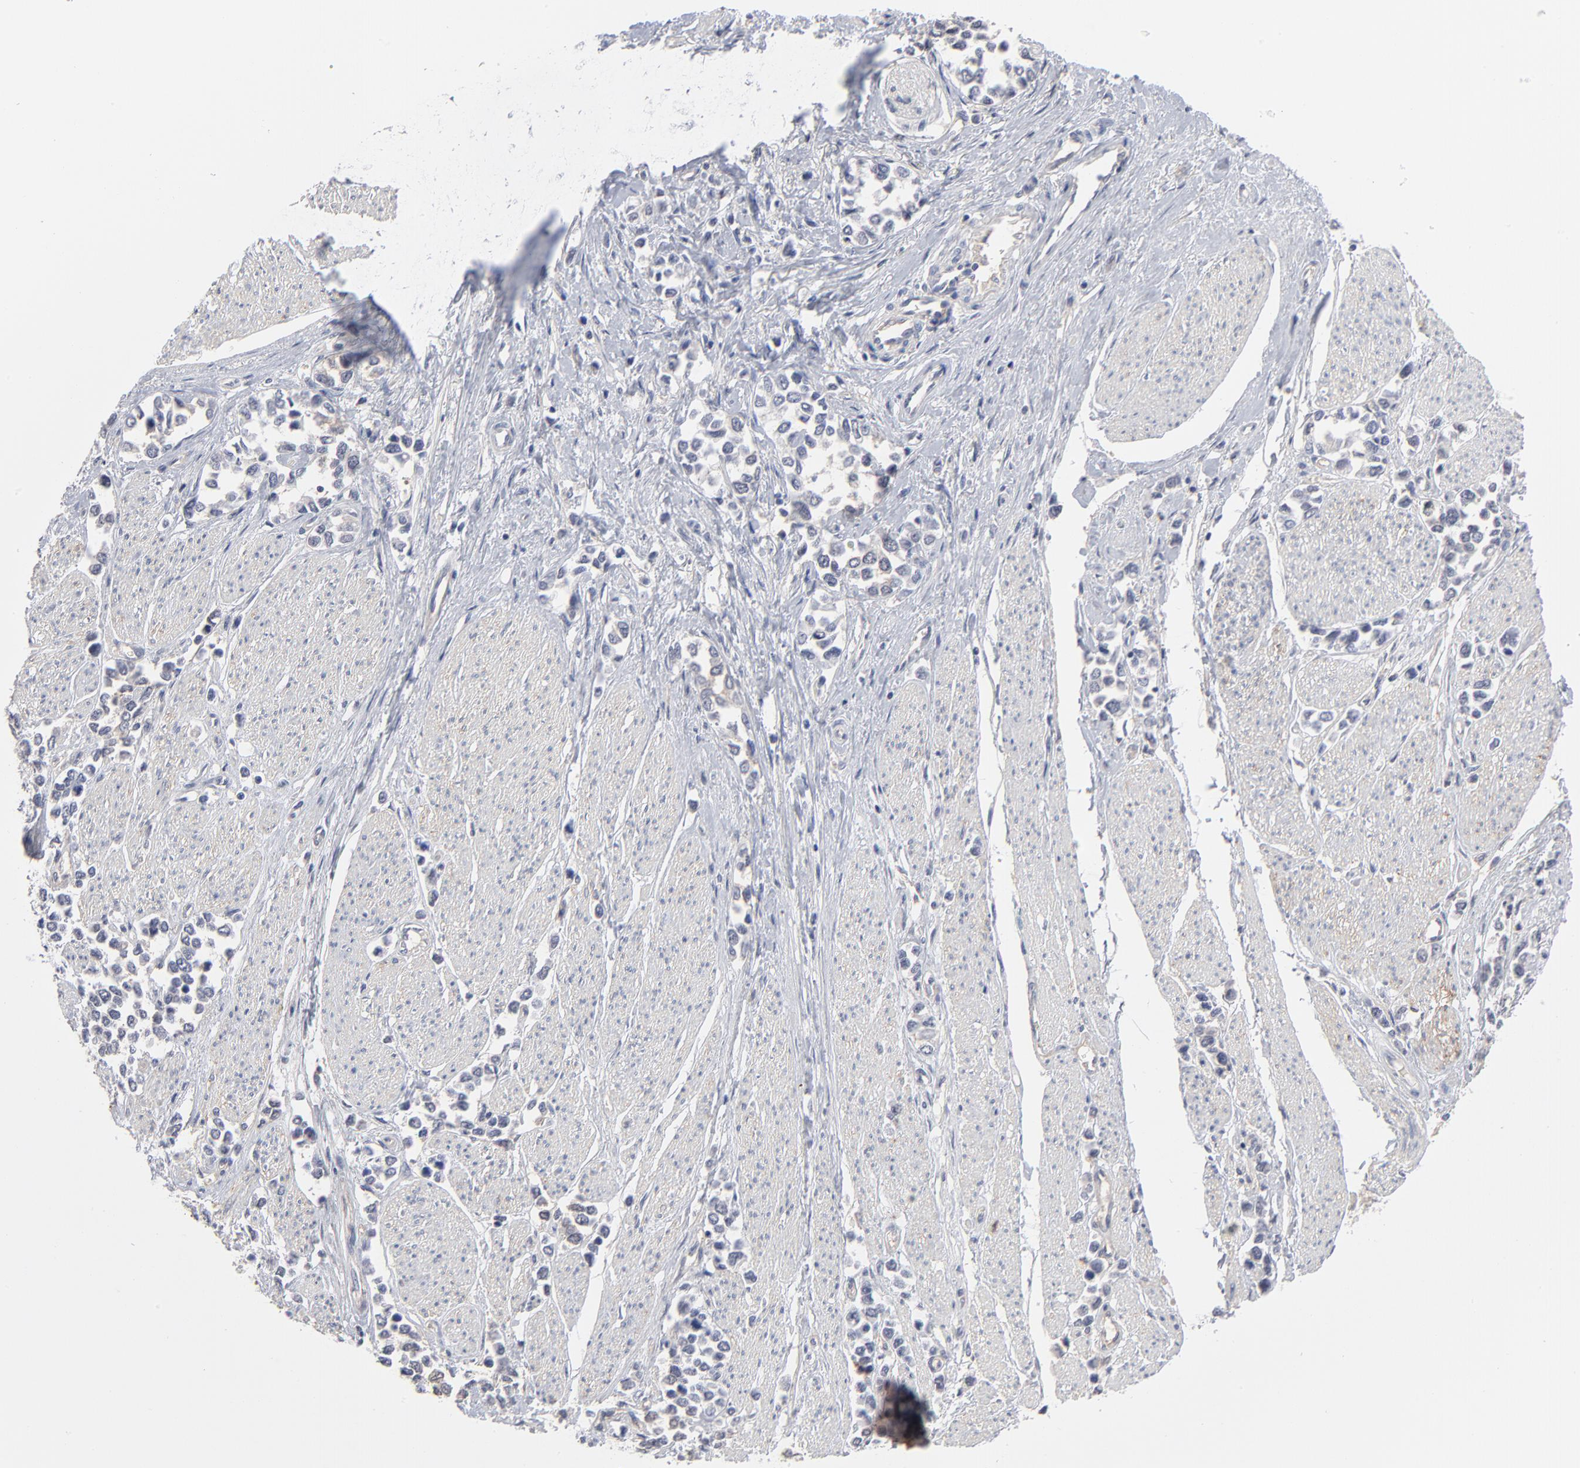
{"staining": {"intensity": "negative", "quantity": "none", "location": "none"}, "tissue": "stomach cancer", "cell_type": "Tumor cells", "image_type": "cancer", "snomed": [{"axis": "morphology", "description": "Adenocarcinoma, NOS"}, {"axis": "topography", "description": "Stomach, upper"}], "caption": "Adenocarcinoma (stomach) was stained to show a protein in brown. There is no significant expression in tumor cells.", "gene": "SLC16A1", "patient": {"sex": "male", "age": 76}}